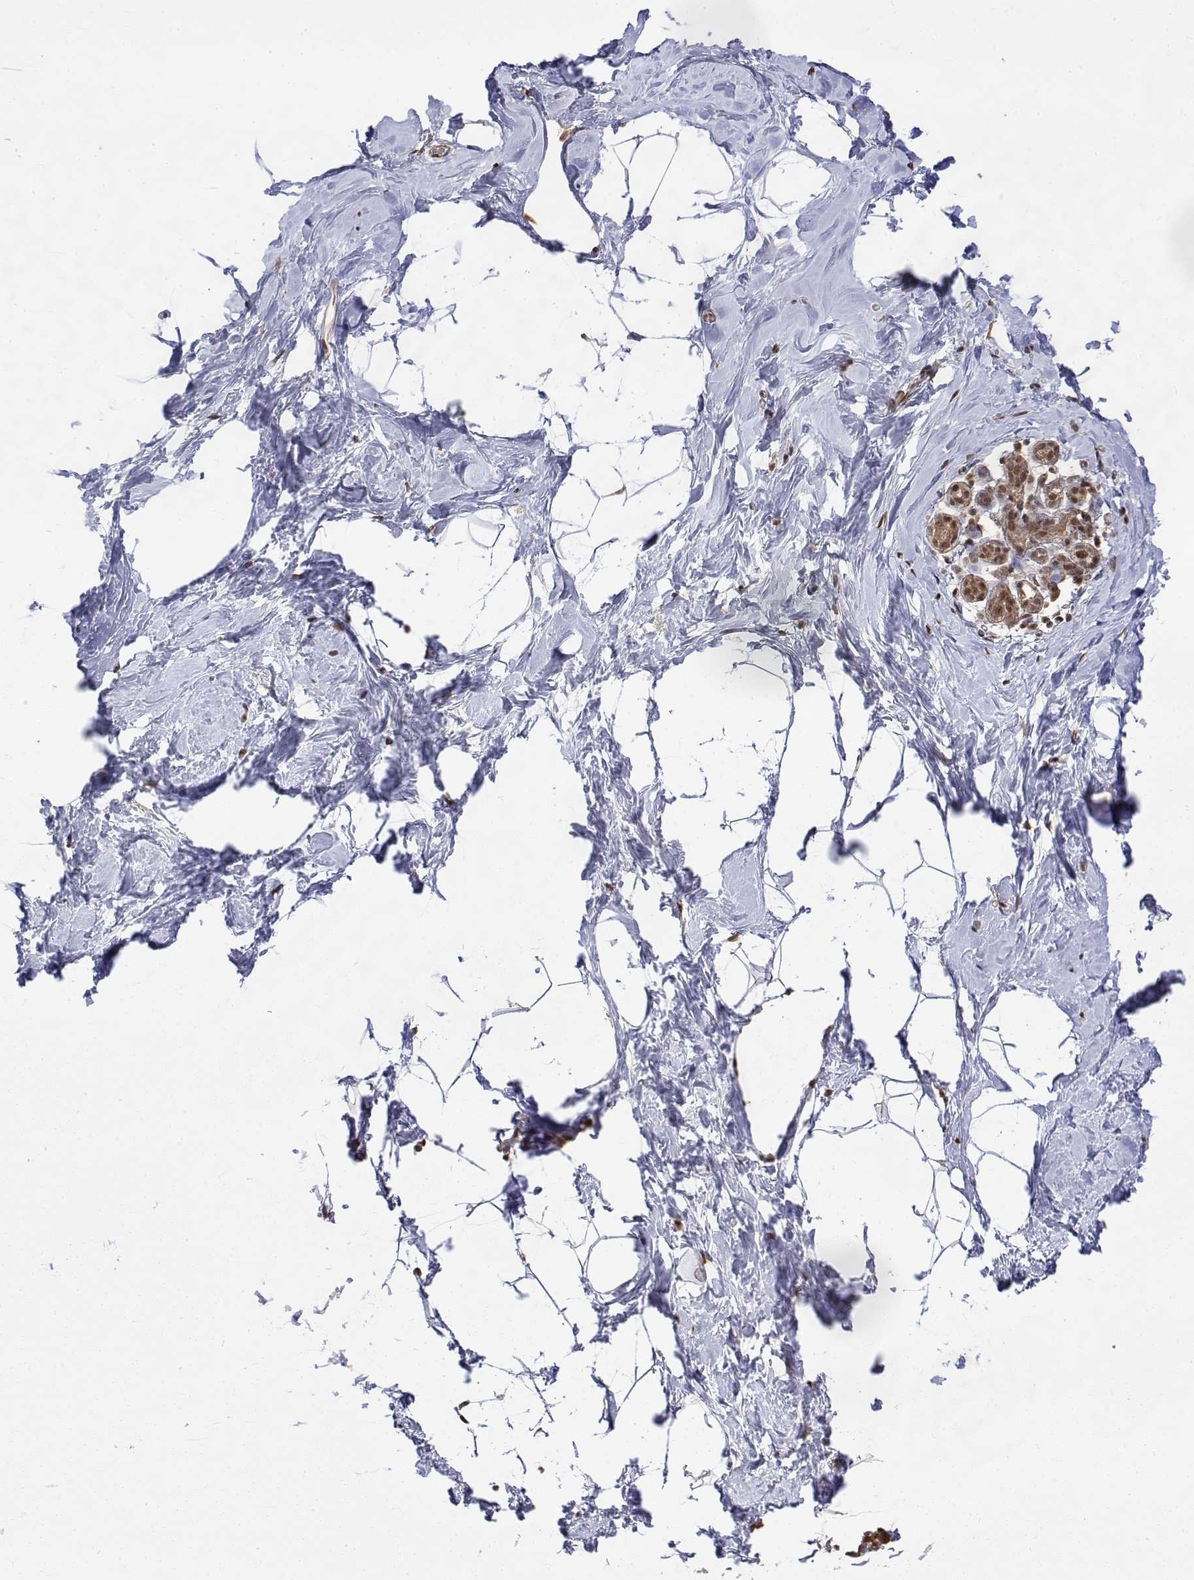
{"staining": {"intensity": "moderate", "quantity": ">75%", "location": "nuclear"}, "tissue": "breast", "cell_type": "Adipocytes", "image_type": "normal", "snomed": [{"axis": "morphology", "description": "Normal tissue, NOS"}, {"axis": "topography", "description": "Breast"}], "caption": "A micrograph of breast stained for a protein exhibits moderate nuclear brown staining in adipocytes. The staining is performed using DAB (3,3'-diaminobenzidine) brown chromogen to label protein expression. The nuclei are counter-stained blue using hematoxylin.", "gene": "TPI1", "patient": {"sex": "female", "age": 32}}